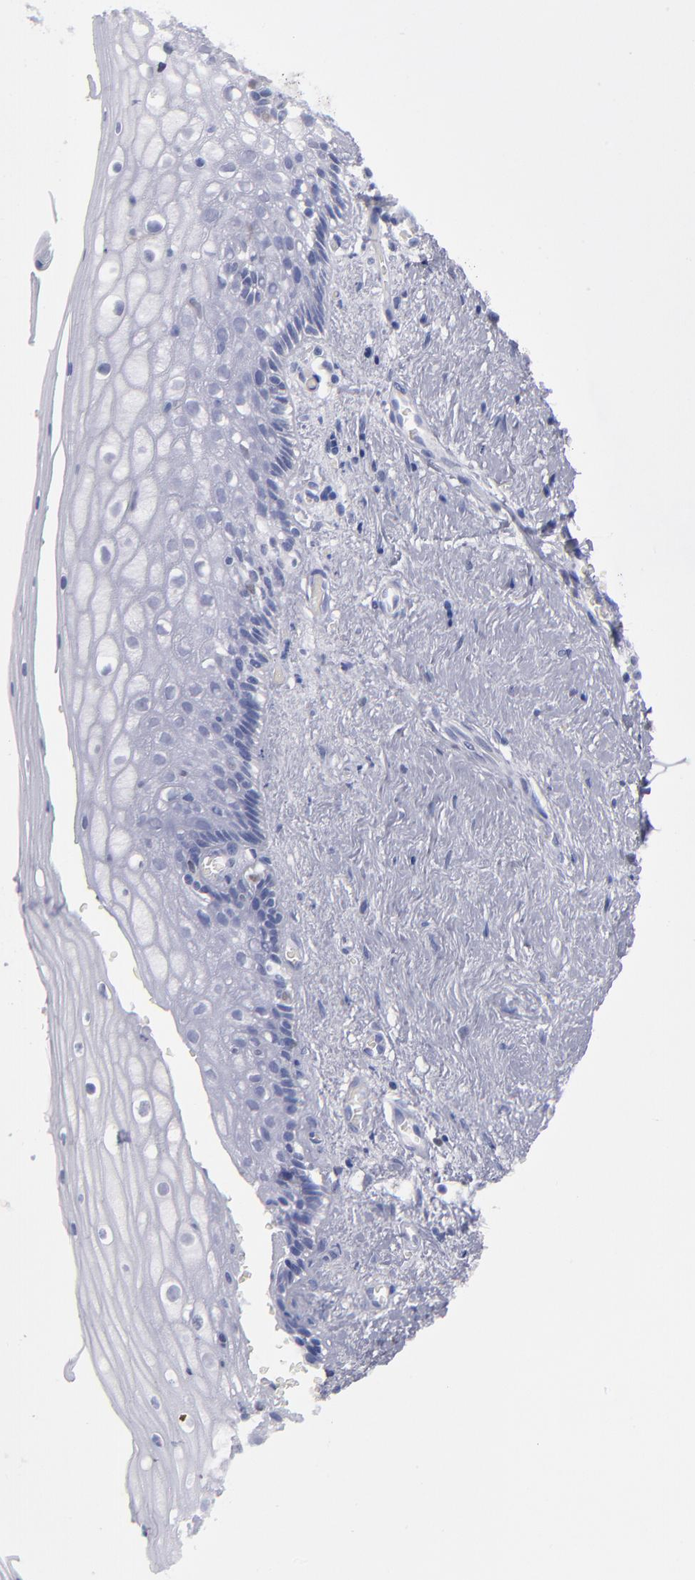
{"staining": {"intensity": "negative", "quantity": "none", "location": "none"}, "tissue": "vagina", "cell_type": "Squamous epithelial cells", "image_type": "normal", "snomed": [{"axis": "morphology", "description": "Normal tissue, NOS"}, {"axis": "topography", "description": "Vagina"}], "caption": "High magnification brightfield microscopy of normal vagina stained with DAB (brown) and counterstained with hematoxylin (blue): squamous epithelial cells show no significant staining. (Stains: DAB immunohistochemistry (IHC) with hematoxylin counter stain, Microscopy: brightfield microscopy at high magnification).", "gene": "IRF8", "patient": {"sex": "female", "age": 46}}